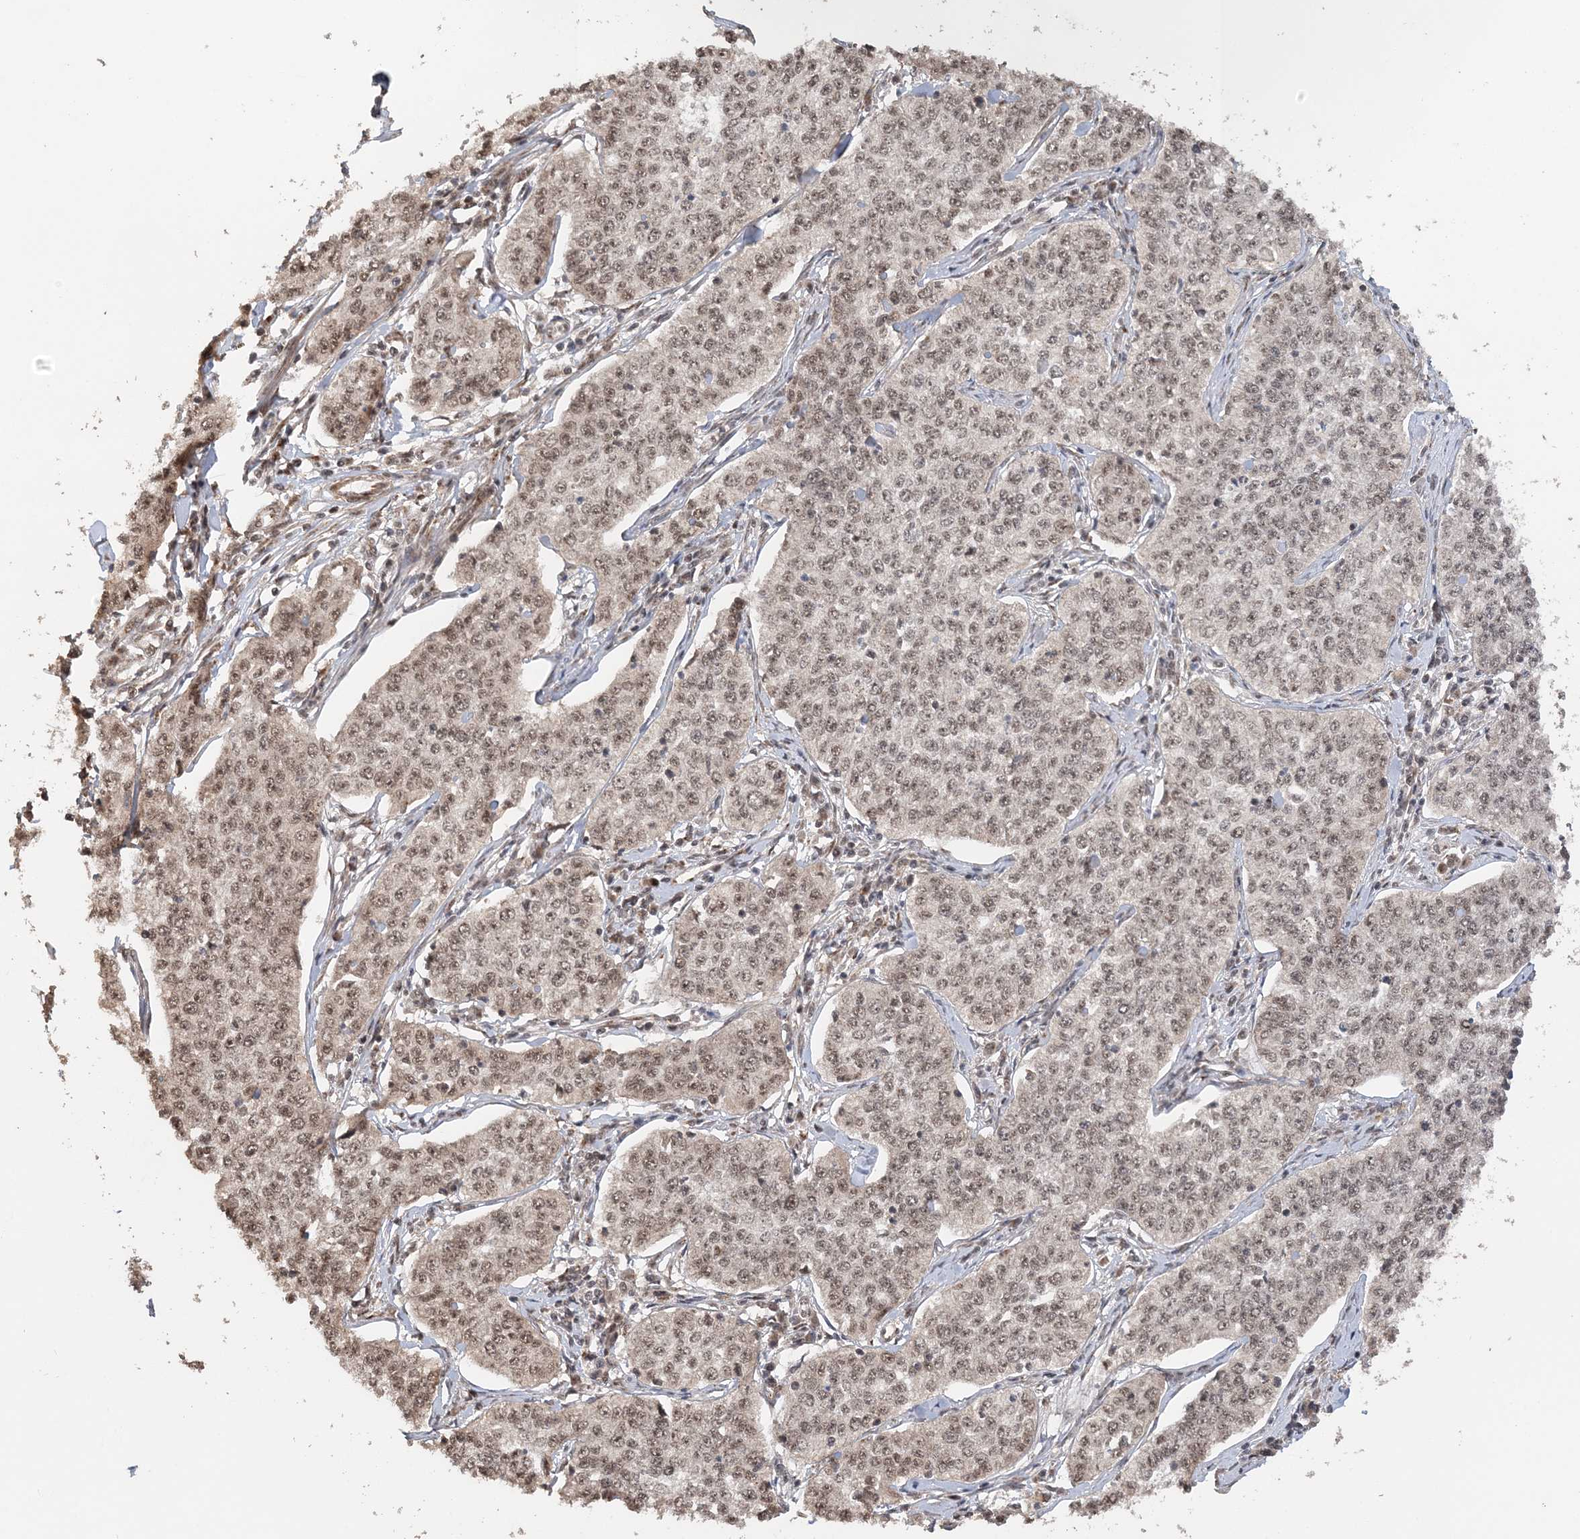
{"staining": {"intensity": "moderate", "quantity": ">75%", "location": "nuclear"}, "tissue": "cervical cancer", "cell_type": "Tumor cells", "image_type": "cancer", "snomed": [{"axis": "morphology", "description": "Squamous cell carcinoma, NOS"}, {"axis": "topography", "description": "Cervix"}], "caption": "Squamous cell carcinoma (cervical) was stained to show a protein in brown. There is medium levels of moderate nuclear positivity in approximately >75% of tumor cells.", "gene": "TSHZ2", "patient": {"sex": "female", "age": 35}}